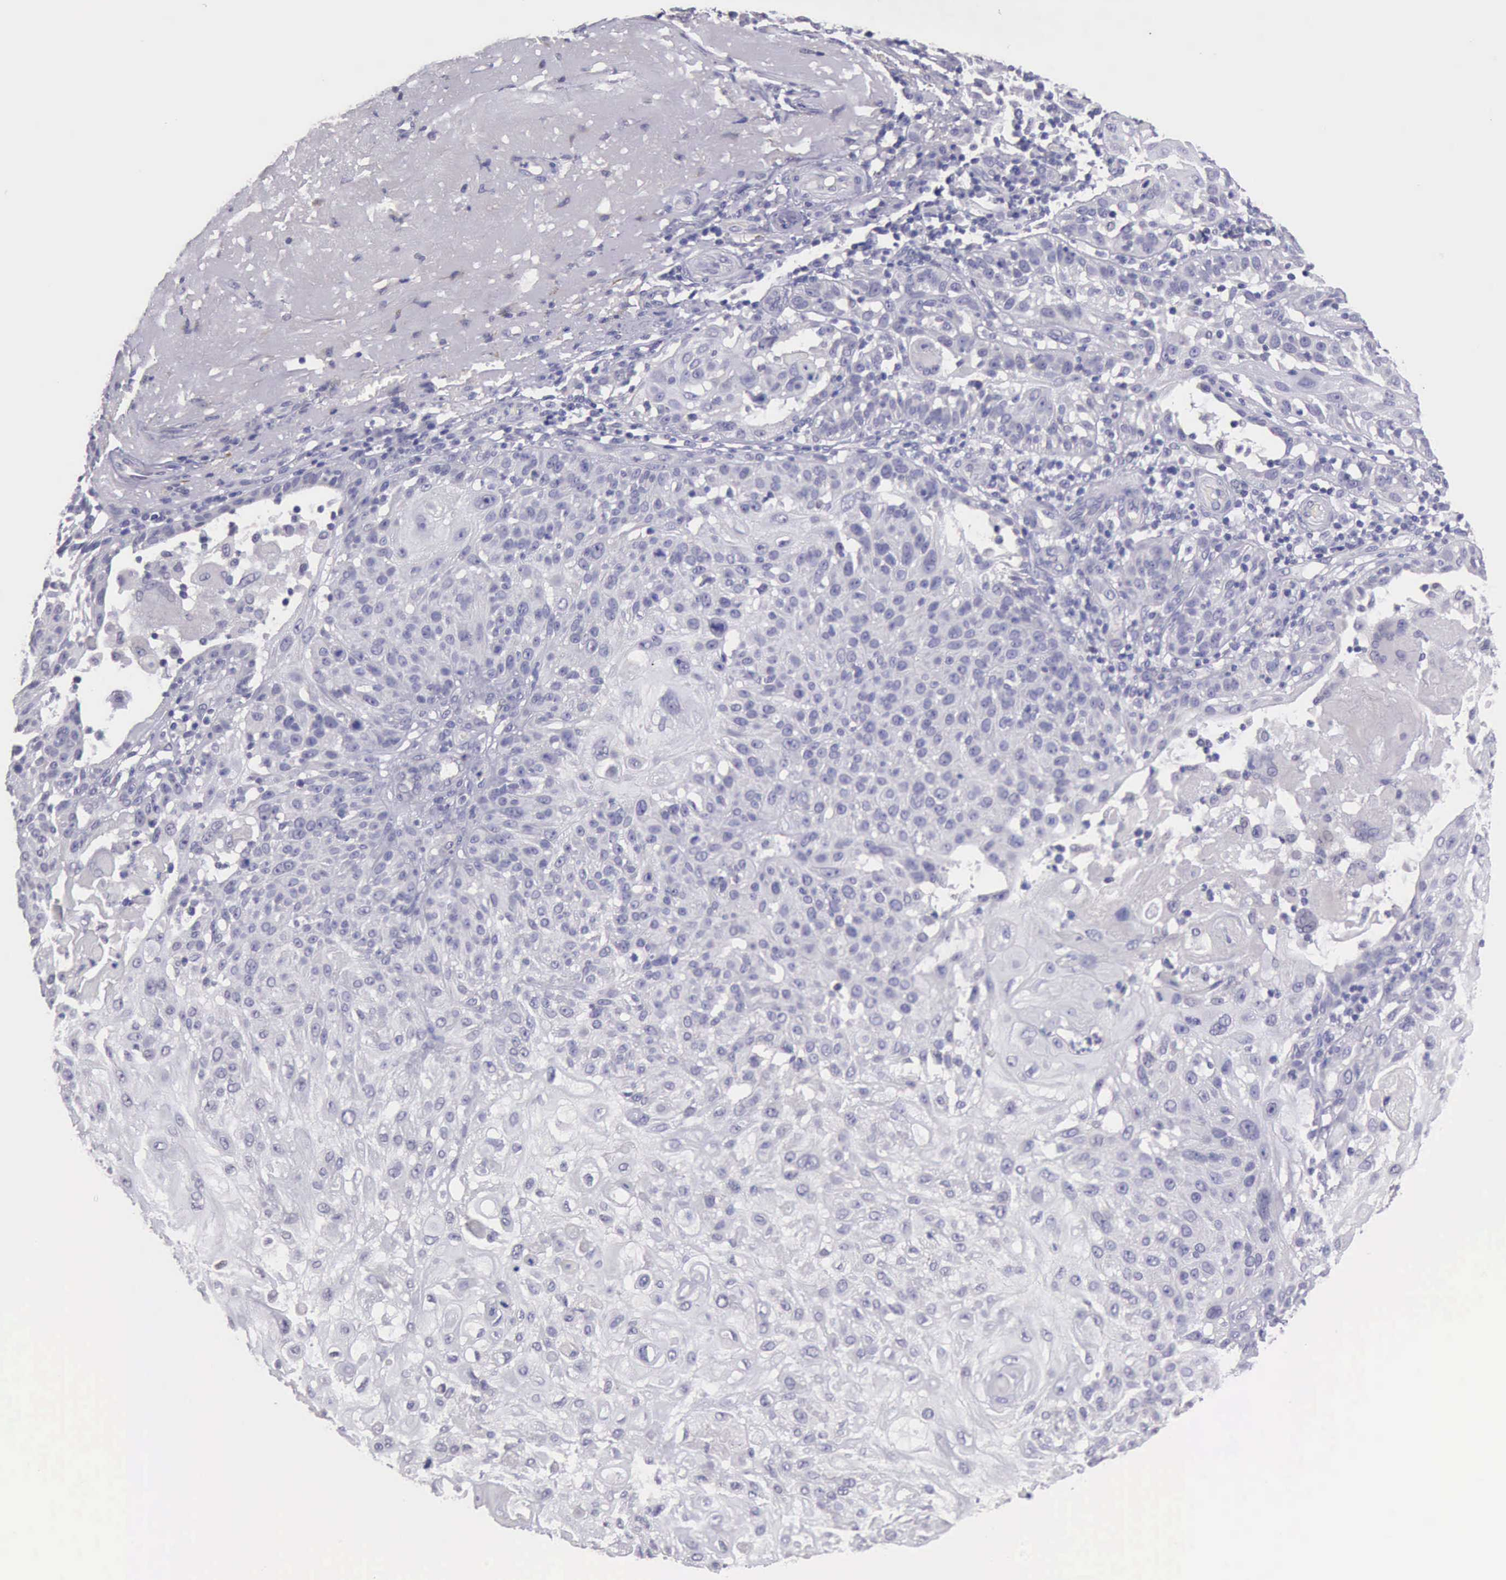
{"staining": {"intensity": "negative", "quantity": "none", "location": "none"}, "tissue": "skin cancer", "cell_type": "Tumor cells", "image_type": "cancer", "snomed": [{"axis": "morphology", "description": "Squamous cell carcinoma, NOS"}, {"axis": "topography", "description": "Skin"}], "caption": "Immunohistochemical staining of human skin cancer shows no significant expression in tumor cells.", "gene": "KCND1", "patient": {"sex": "female", "age": 89}}